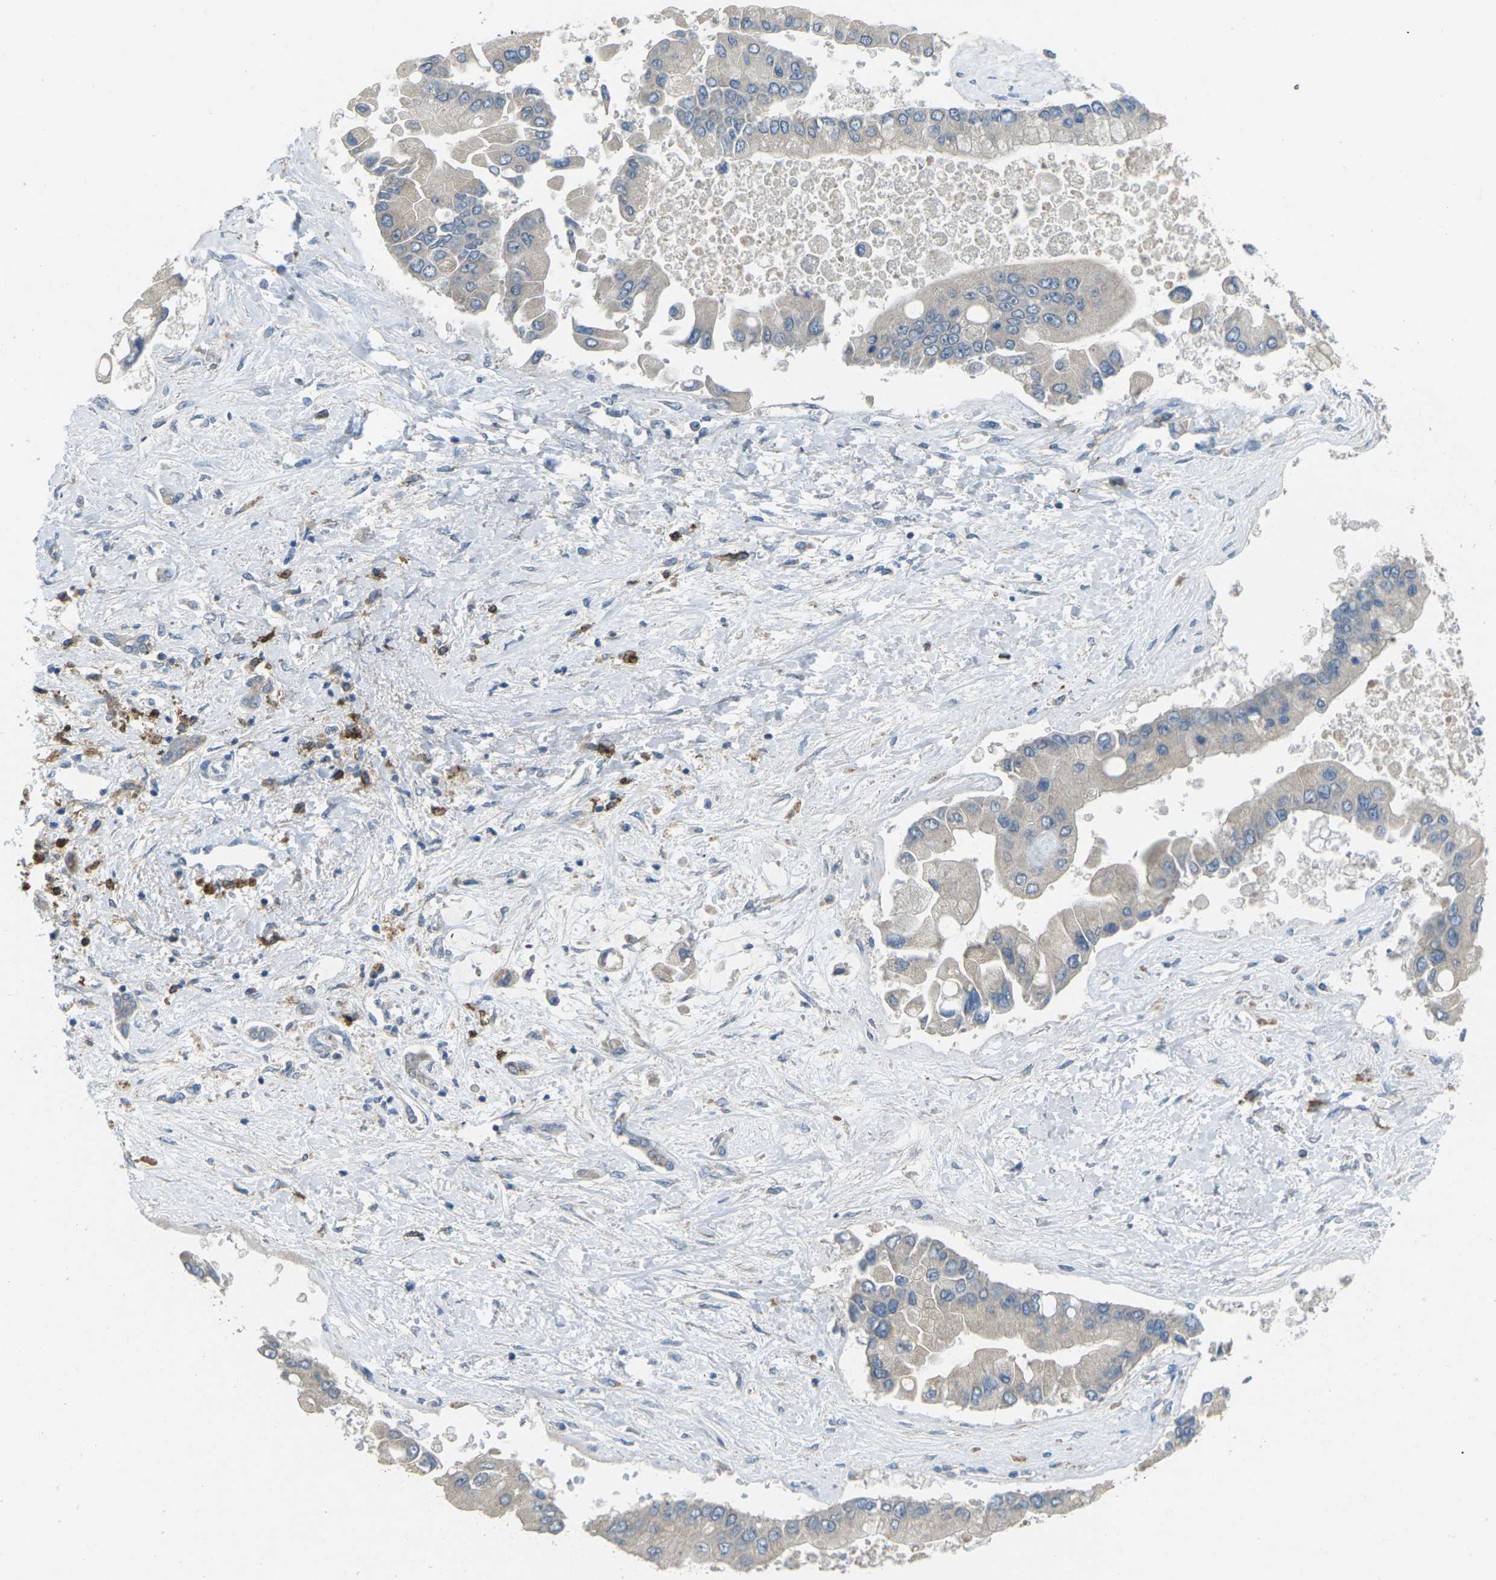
{"staining": {"intensity": "negative", "quantity": "none", "location": "none"}, "tissue": "liver cancer", "cell_type": "Tumor cells", "image_type": "cancer", "snomed": [{"axis": "morphology", "description": "Cholangiocarcinoma"}, {"axis": "topography", "description": "Liver"}], "caption": "A micrograph of human liver cholangiocarcinoma is negative for staining in tumor cells. (Immunohistochemistry (ihc), brightfield microscopy, high magnification).", "gene": "CD19", "patient": {"sex": "male", "age": 50}}